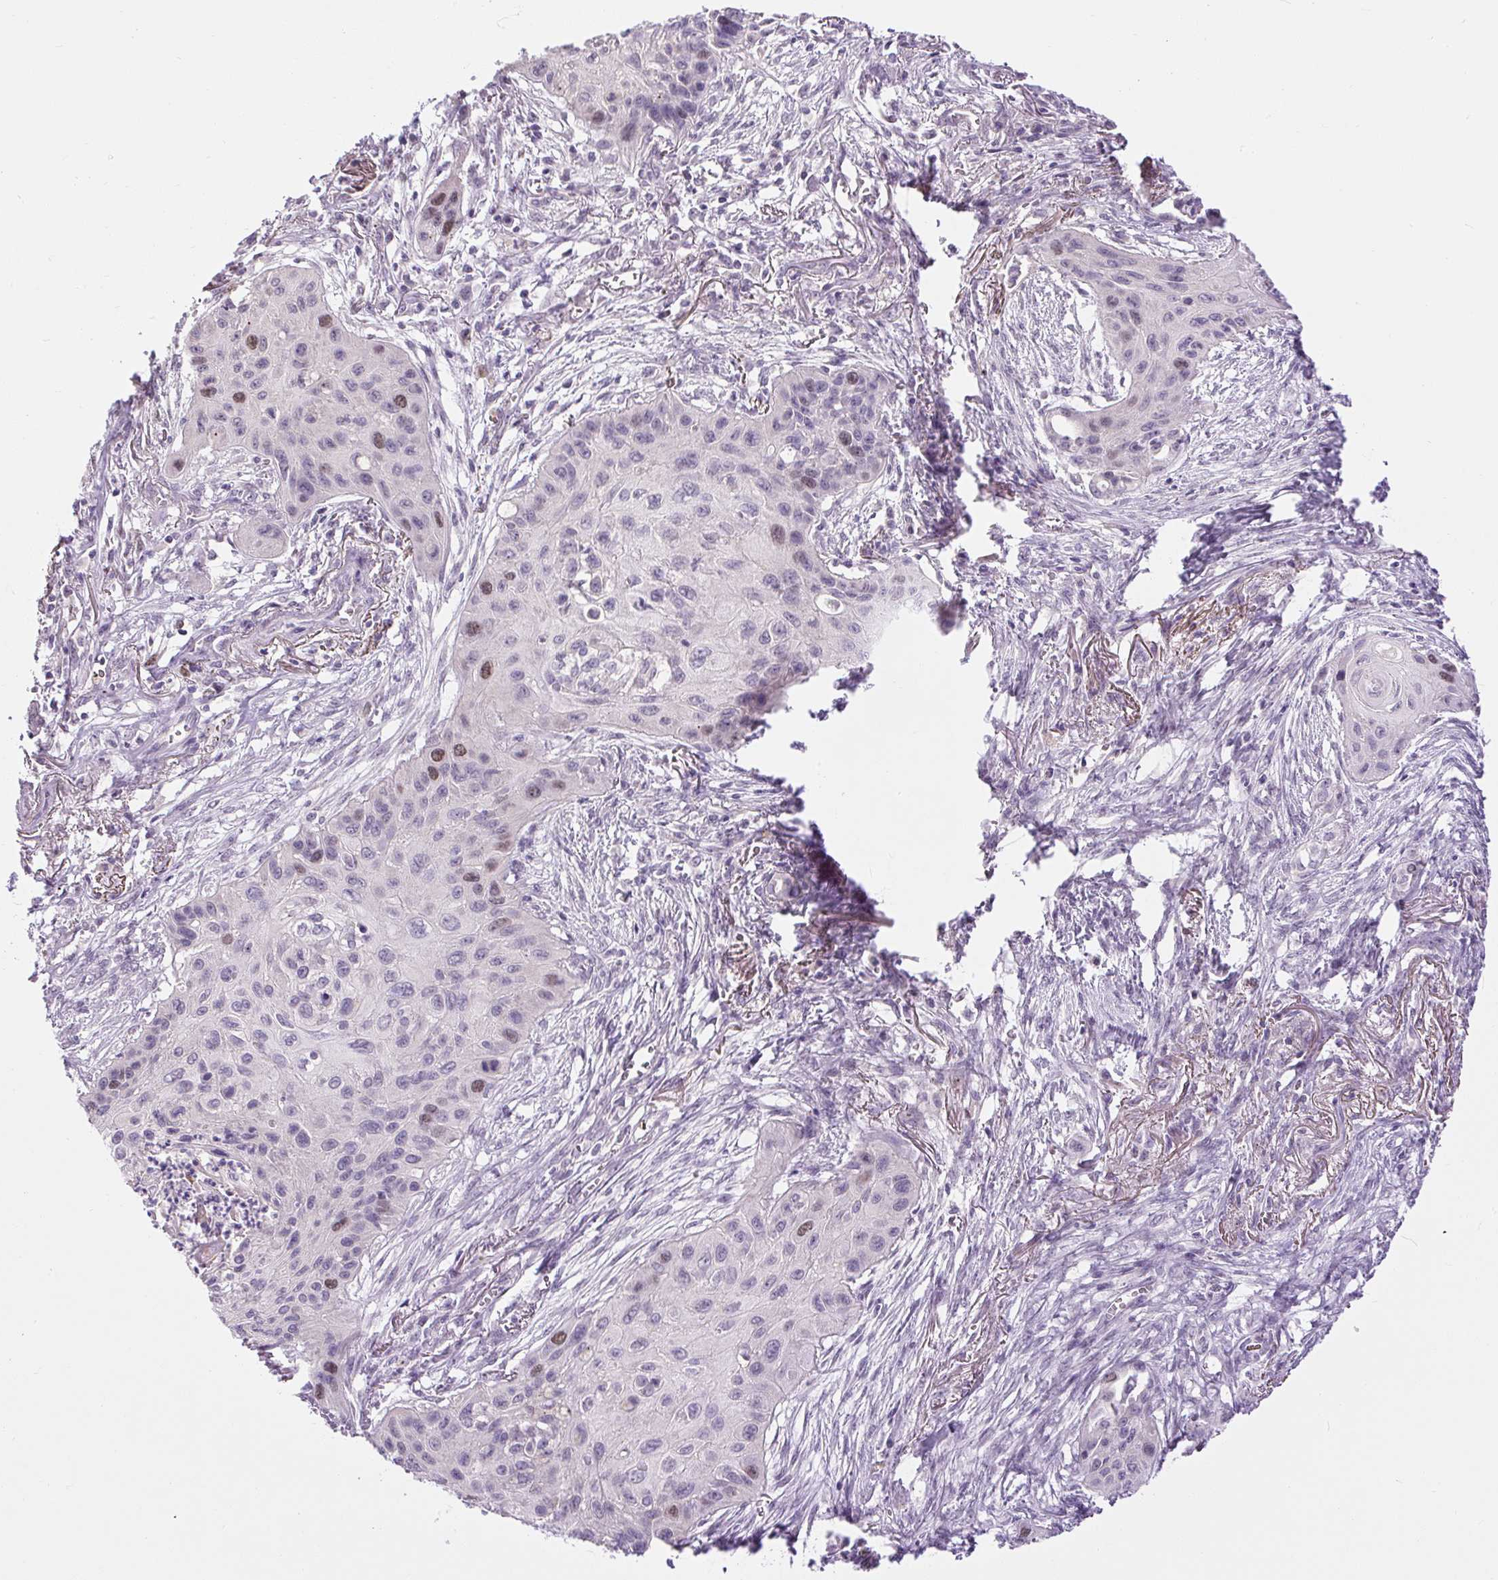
{"staining": {"intensity": "moderate", "quantity": "<25%", "location": "nuclear"}, "tissue": "lung cancer", "cell_type": "Tumor cells", "image_type": "cancer", "snomed": [{"axis": "morphology", "description": "Squamous cell carcinoma, NOS"}, {"axis": "topography", "description": "Lung"}], "caption": "Squamous cell carcinoma (lung) stained with a brown dye exhibits moderate nuclear positive expression in approximately <25% of tumor cells.", "gene": "RACGAP1", "patient": {"sex": "male", "age": 71}}